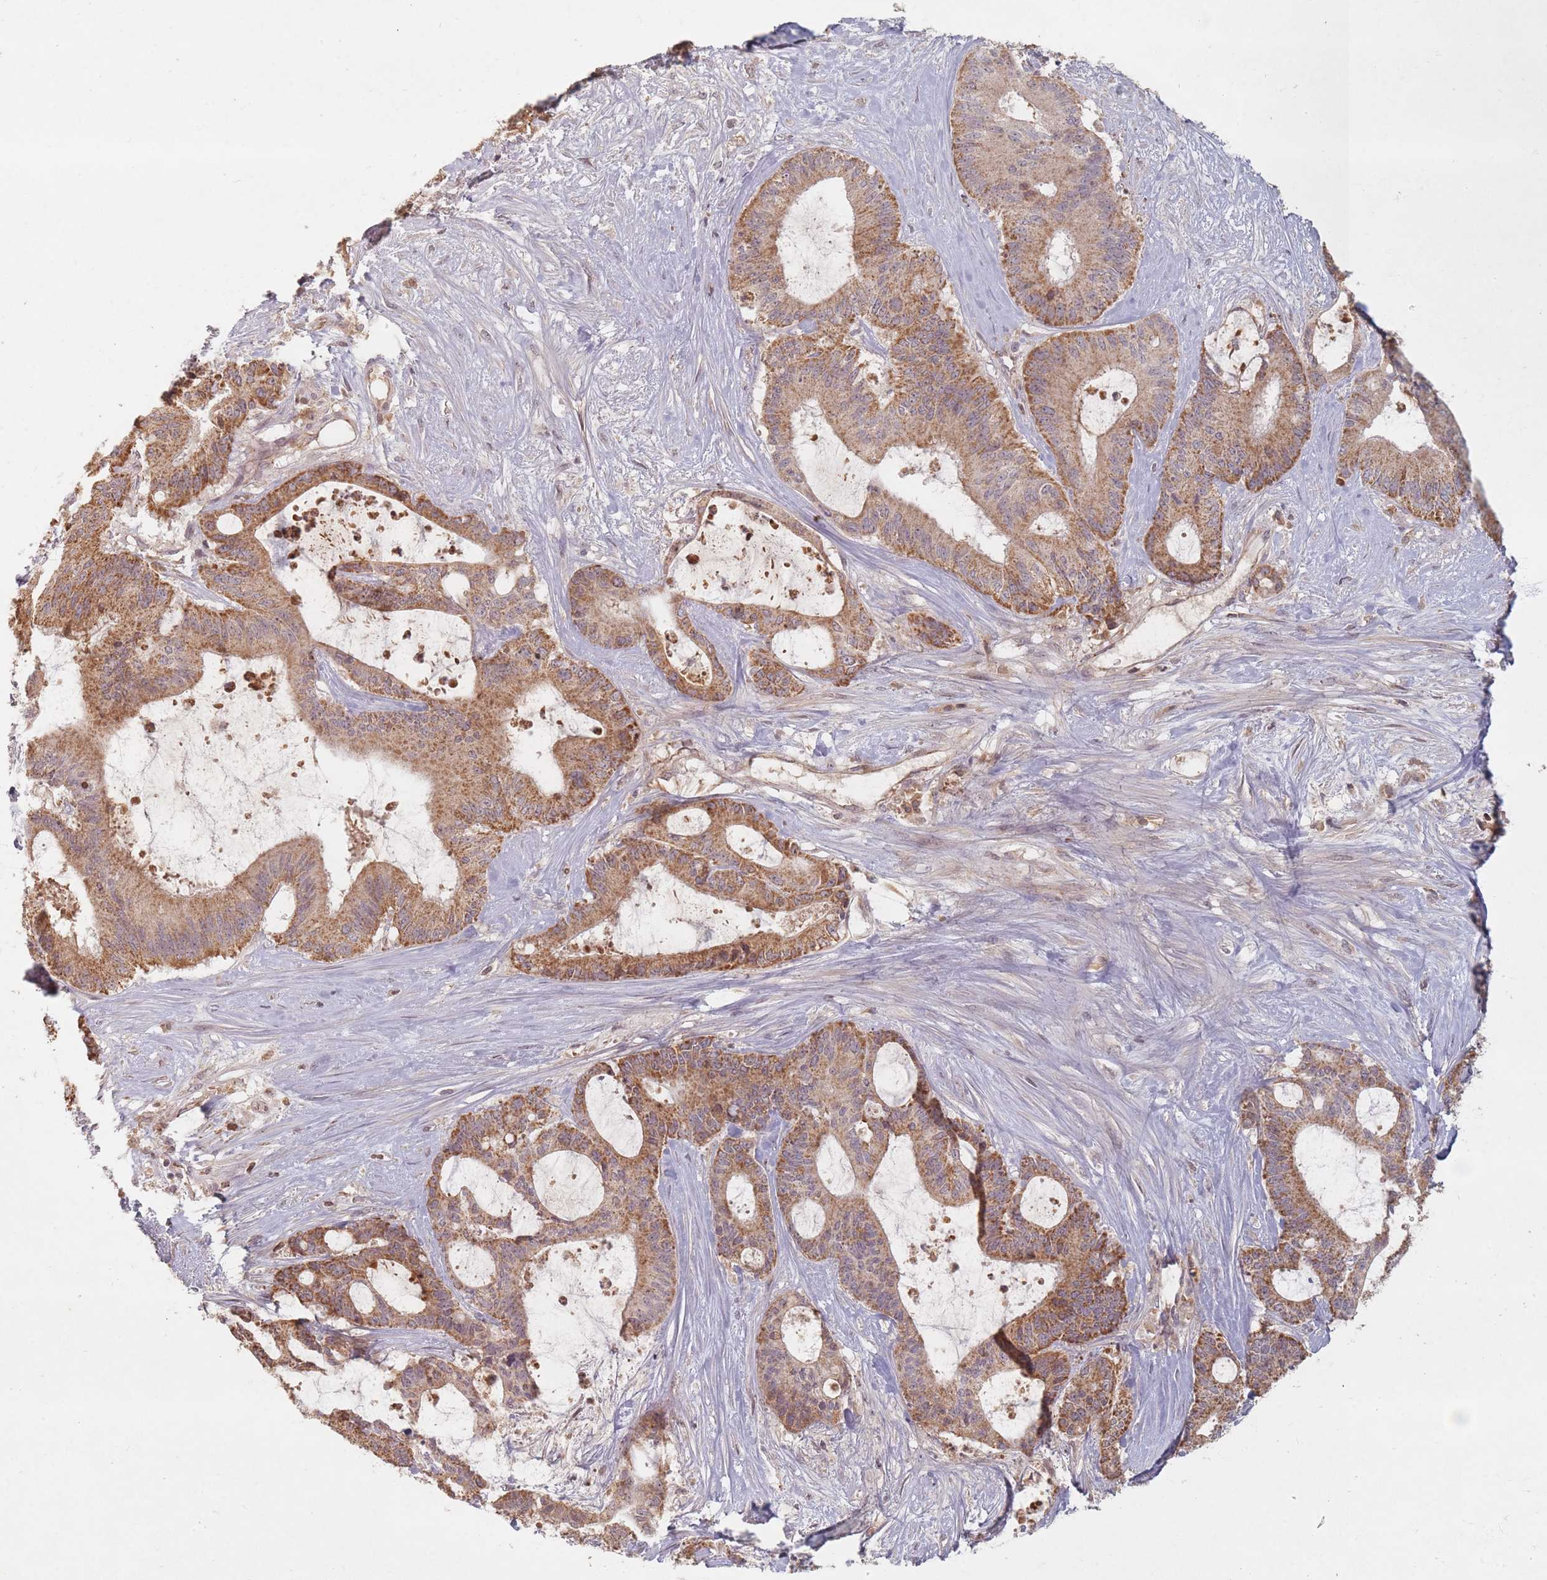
{"staining": {"intensity": "moderate", "quantity": ">75%", "location": "cytoplasmic/membranous"}, "tissue": "liver cancer", "cell_type": "Tumor cells", "image_type": "cancer", "snomed": [{"axis": "morphology", "description": "Normal tissue, NOS"}, {"axis": "morphology", "description": "Cholangiocarcinoma"}, {"axis": "topography", "description": "Liver"}, {"axis": "topography", "description": "Peripheral nerve tissue"}], "caption": "IHC histopathology image of neoplastic tissue: liver cancer (cholangiocarcinoma) stained using IHC demonstrates medium levels of moderate protein expression localized specifically in the cytoplasmic/membranous of tumor cells, appearing as a cytoplasmic/membranous brown color.", "gene": "OR2M4", "patient": {"sex": "female", "age": 73}}